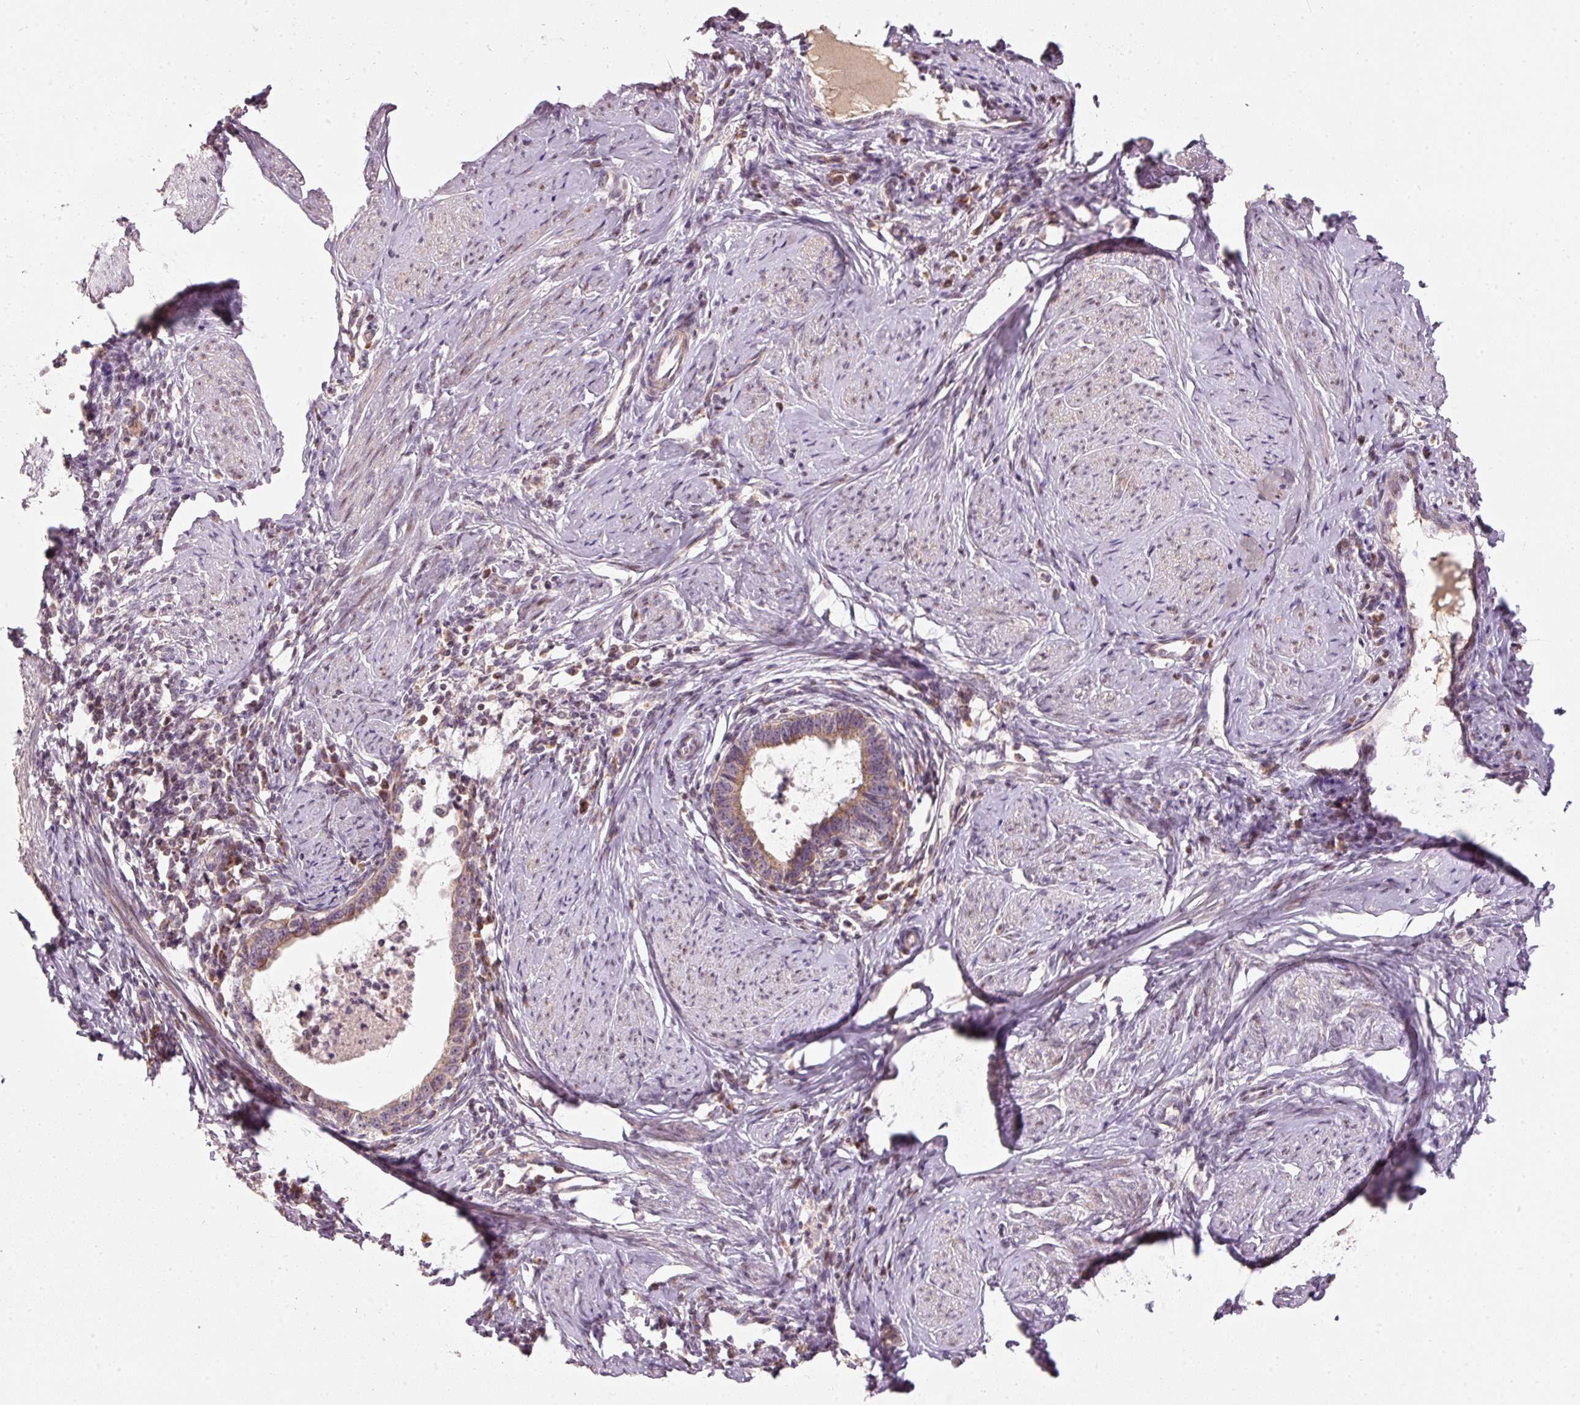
{"staining": {"intensity": "moderate", "quantity": ">75%", "location": "cytoplasmic/membranous"}, "tissue": "cervical cancer", "cell_type": "Tumor cells", "image_type": "cancer", "snomed": [{"axis": "morphology", "description": "Adenocarcinoma, NOS"}, {"axis": "topography", "description": "Cervix"}], "caption": "Protein staining demonstrates moderate cytoplasmic/membranous positivity in about >75% of tumor cells in cervical adenocarcinoma. (brown staining indicates protein expression, while blue staining denotes nuclei).", "gene": "TOB2", "patient": {"sex": "female", "age": 36}}